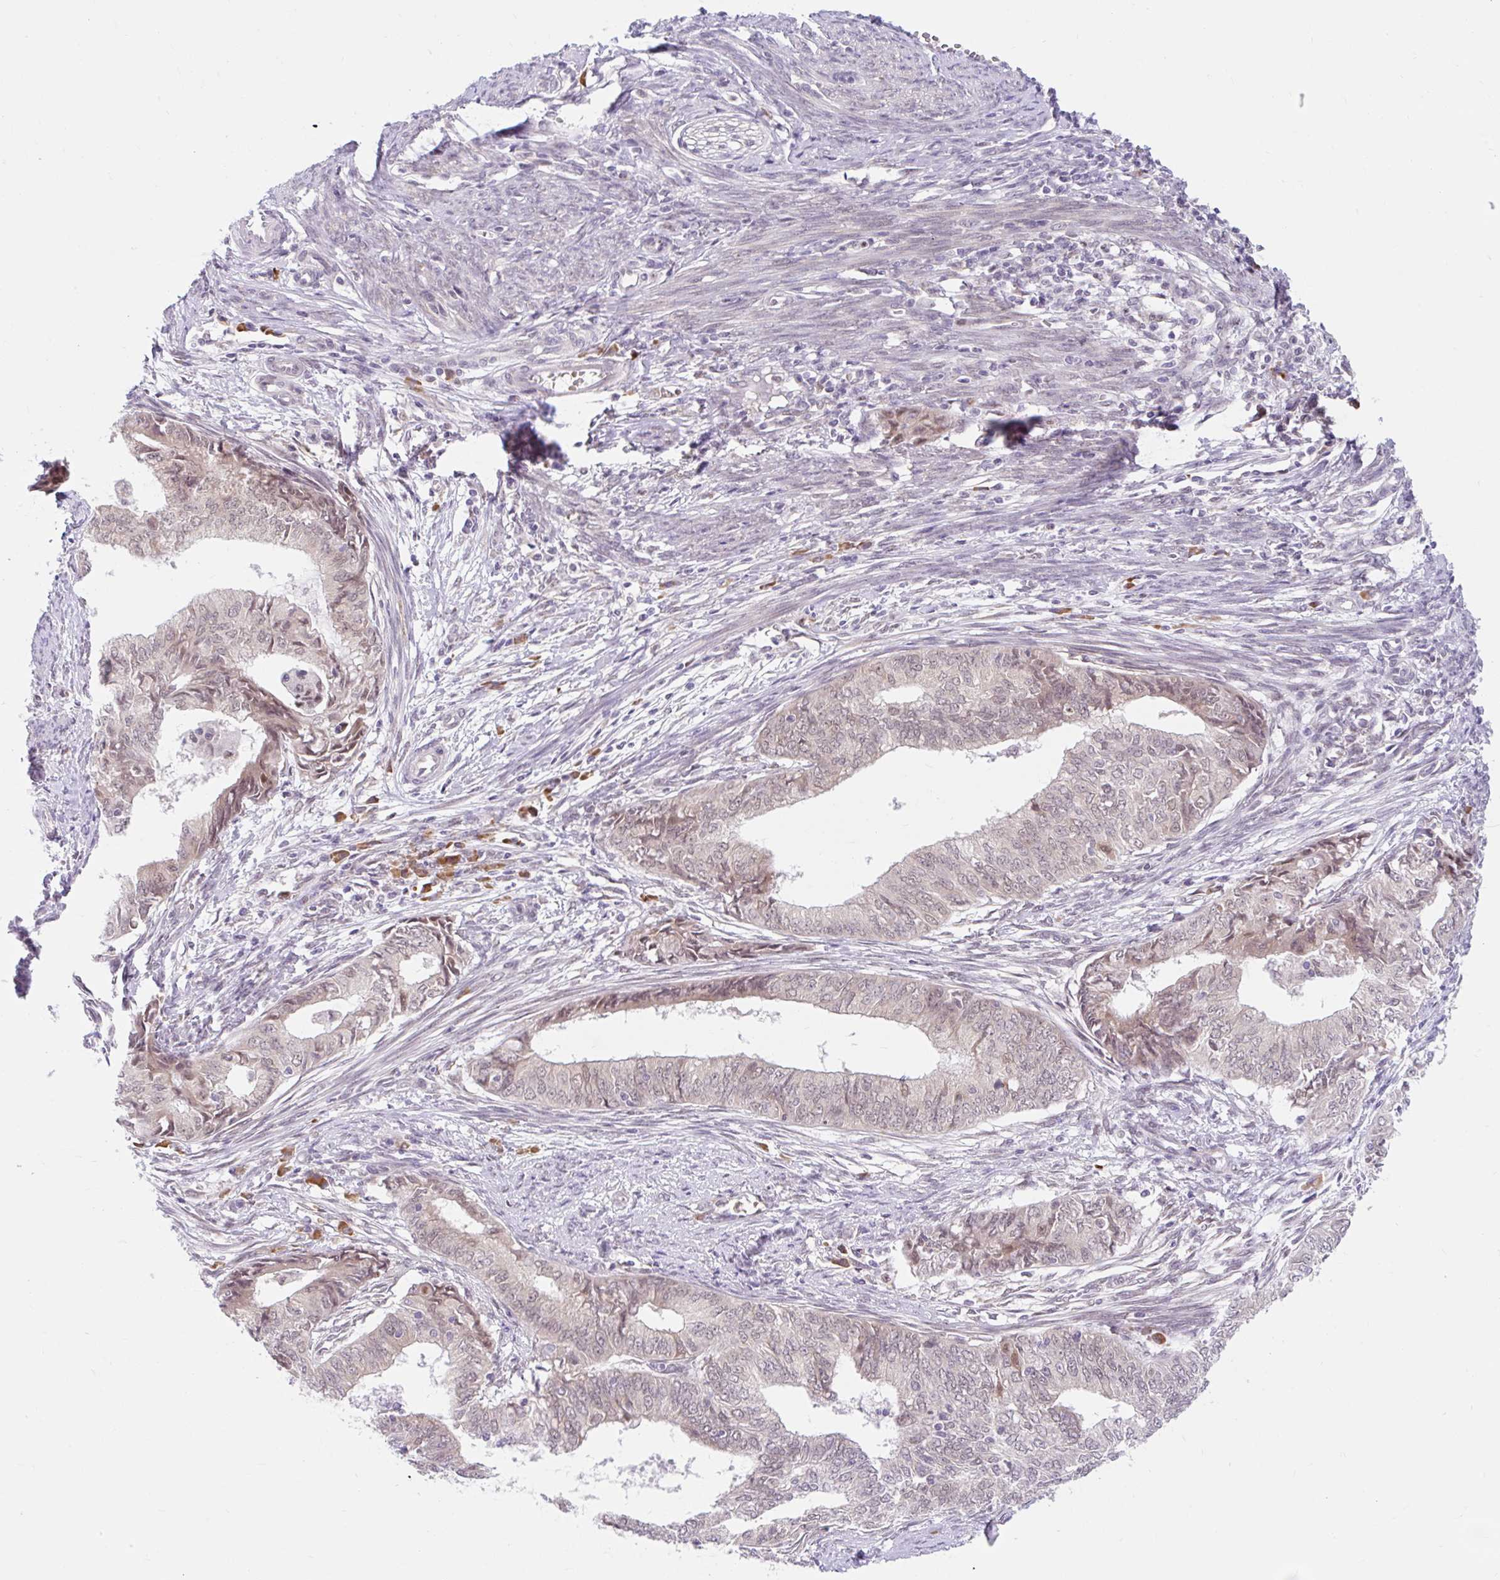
{"staining": {"intensity": "weak", "quantity": ">75%", "location": "cytoplasmic/membranous"}, "tissue": "endometrial cancer", "cell_type": "Tumor cells", "image_type": "cancer", "snomed": [{"axis": "morphology", "description": "Adenocarcinoma, NOS"}, {"axis": "topography", "description": "Endometrium"}], "caption": "Weak cytoplasmic/membranous protein staining is appreciated in about >75% of tumor cells in endometrial adenocarcinoma.", "gene": "SRSF10", "patient": {"sex": "female", "age": 62}}